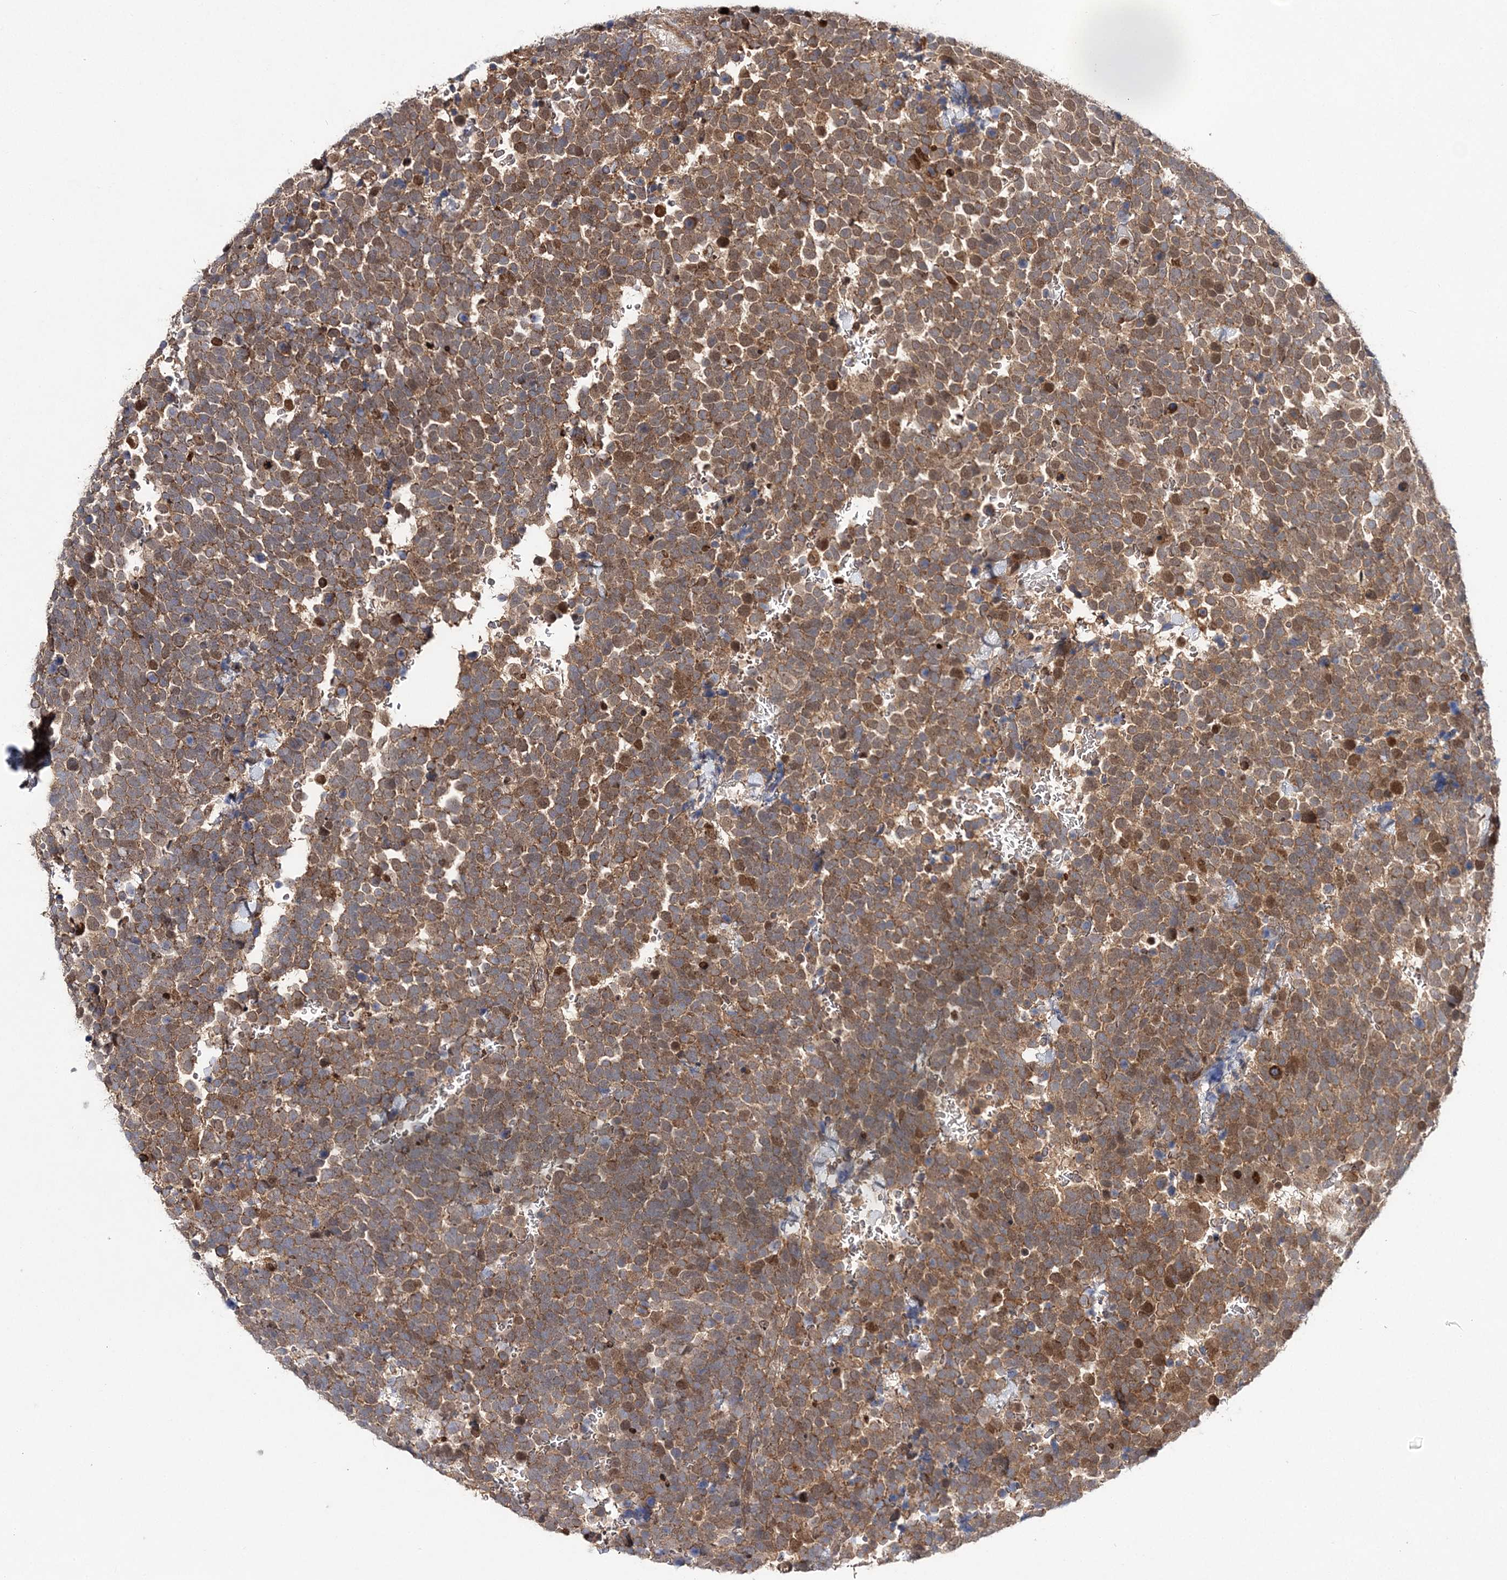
{"staining": {"intensity": "moderate", "quantity": ">75%", "location": "cytoplasmic/membranous"}, "tissue": "urothelial cancer", "cell_type": "Tumor cells", "image_type": "cancer", "snomed": [{"axis": "morphology", "description": "Urothelial carcinoma, High grade"}, {"axis": "topography", "description": "Urinary bladder"}], "caption": "Protein staining shows moderate cytoplasmic/membranous expression in about >75% of tumor cells in urothelial cancer.", "gene": "NIF3L1", "patient": {"sex": "female", "age": 82}}